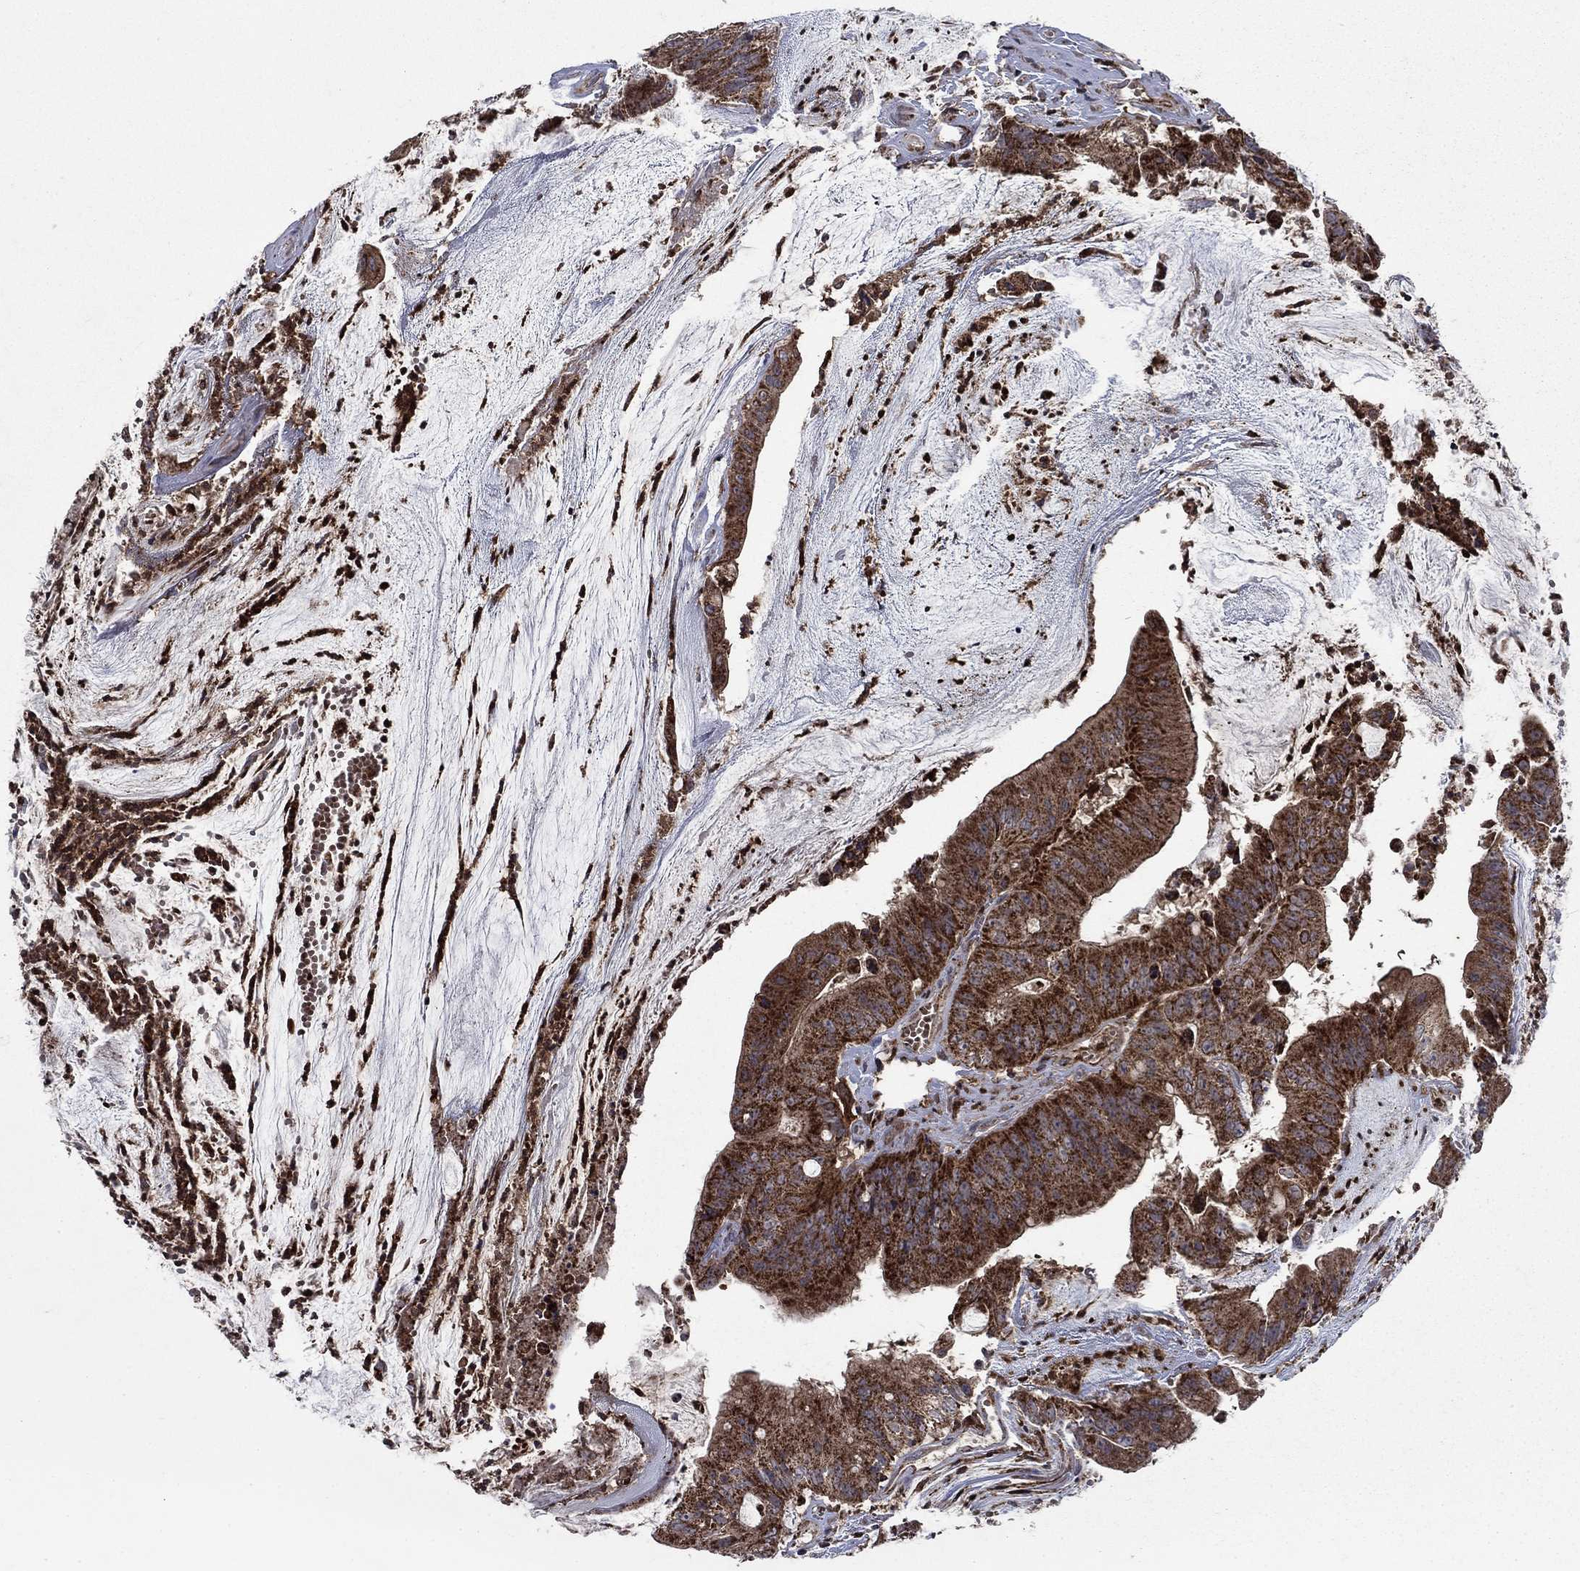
{"staining": {"intensity": "strong", "quantity": ">75%", "location": "cytoplasmic/membranous"}, "tissue": "colorectal cancer", "cell_type": "Tumor cells", "image_type": "cancer", "snomed": [{"axis": "morphology", "description": "Adenocarcinoma, NOS"}, {"axis": "topography", "description": "Colon"}], "caption": "Immunohistochemistry (IHC) of human colorectal cancer reveals high levels of strong cytoplasmic/membranous positivity in approximately >75% of tumor cells.", "gene": "RNF19B", "patient": {"sex": "female", "age": 69}}